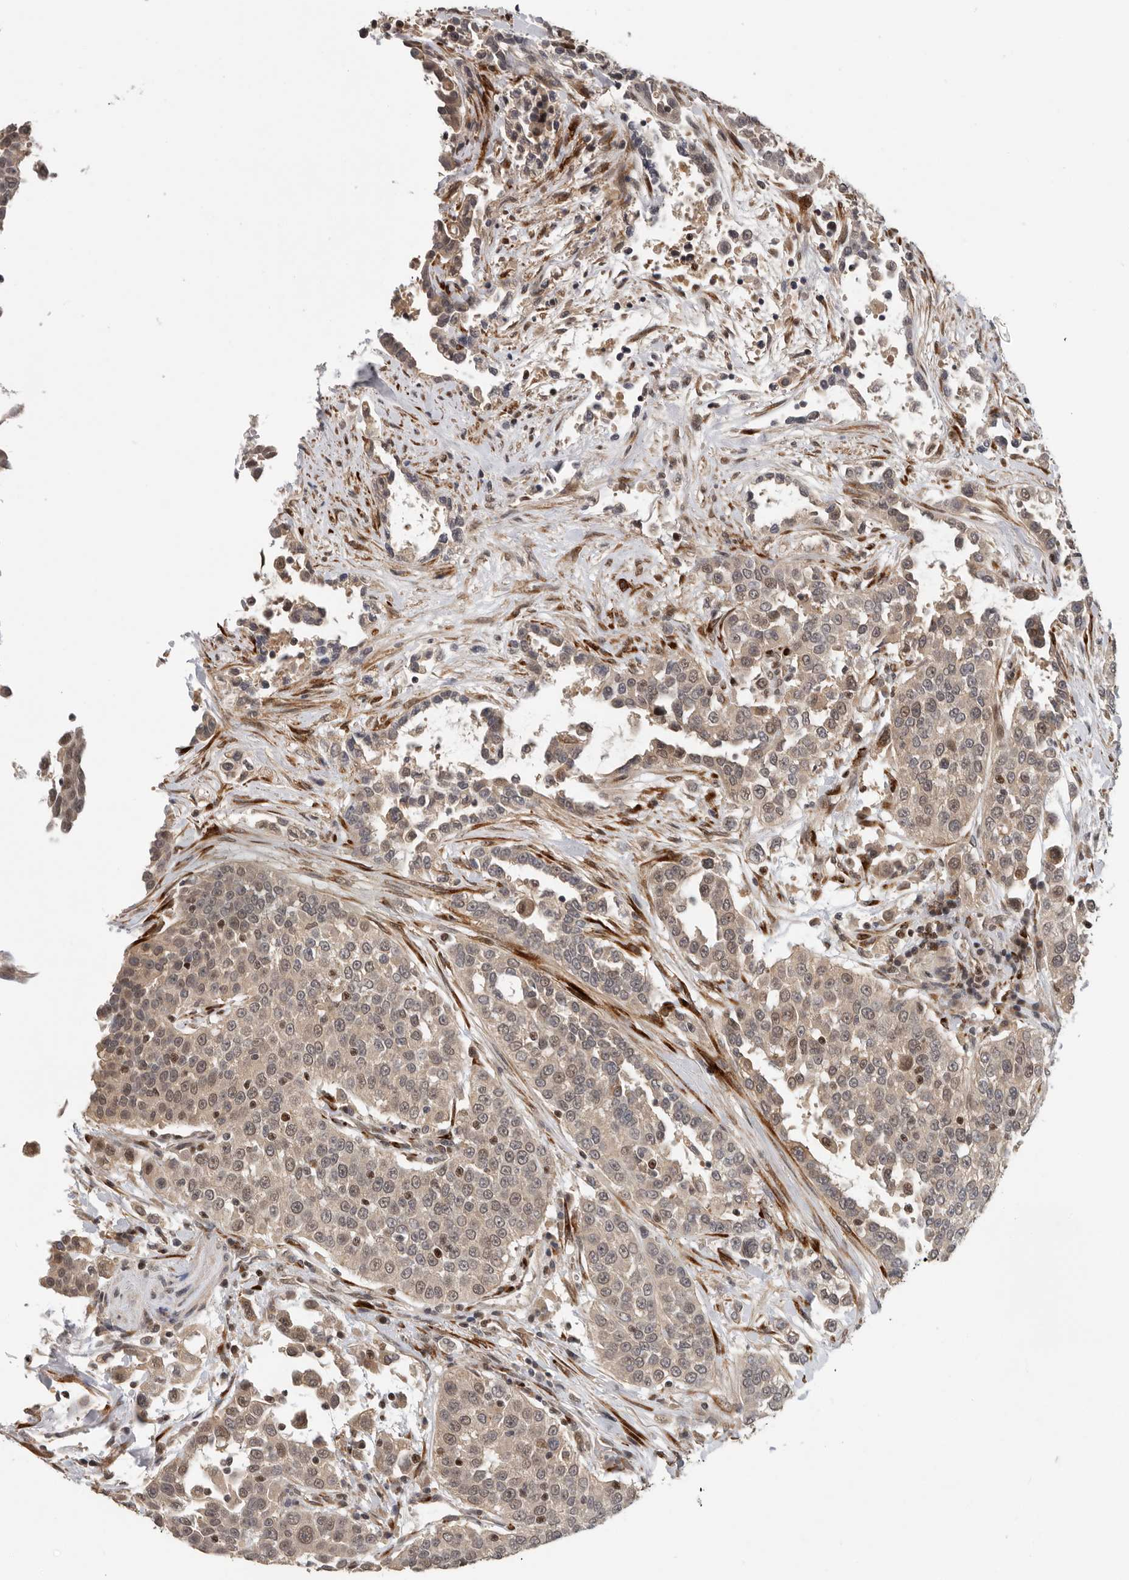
{"staining": {"intensity": "moderate", "quantity": ">75%", "location": "nuclear"}, "tissue": "urothelial cancer", "cell_type": "Tumor cells", "image_type": "cancer", "snomed": [{"axis": "morphology", "description": "Urothelial carcinoma, High grade"}, {"axis": "topography", "description": "Urinary bladder"}], "caption": "Immunohistochemical staining of urothelial carcinoma (high-grade) shows moderate nuclear protein expression in approximately >75% of tumor cells.", "gene": "HENMT1", "patient": {"sex": "female", "age": 80}}